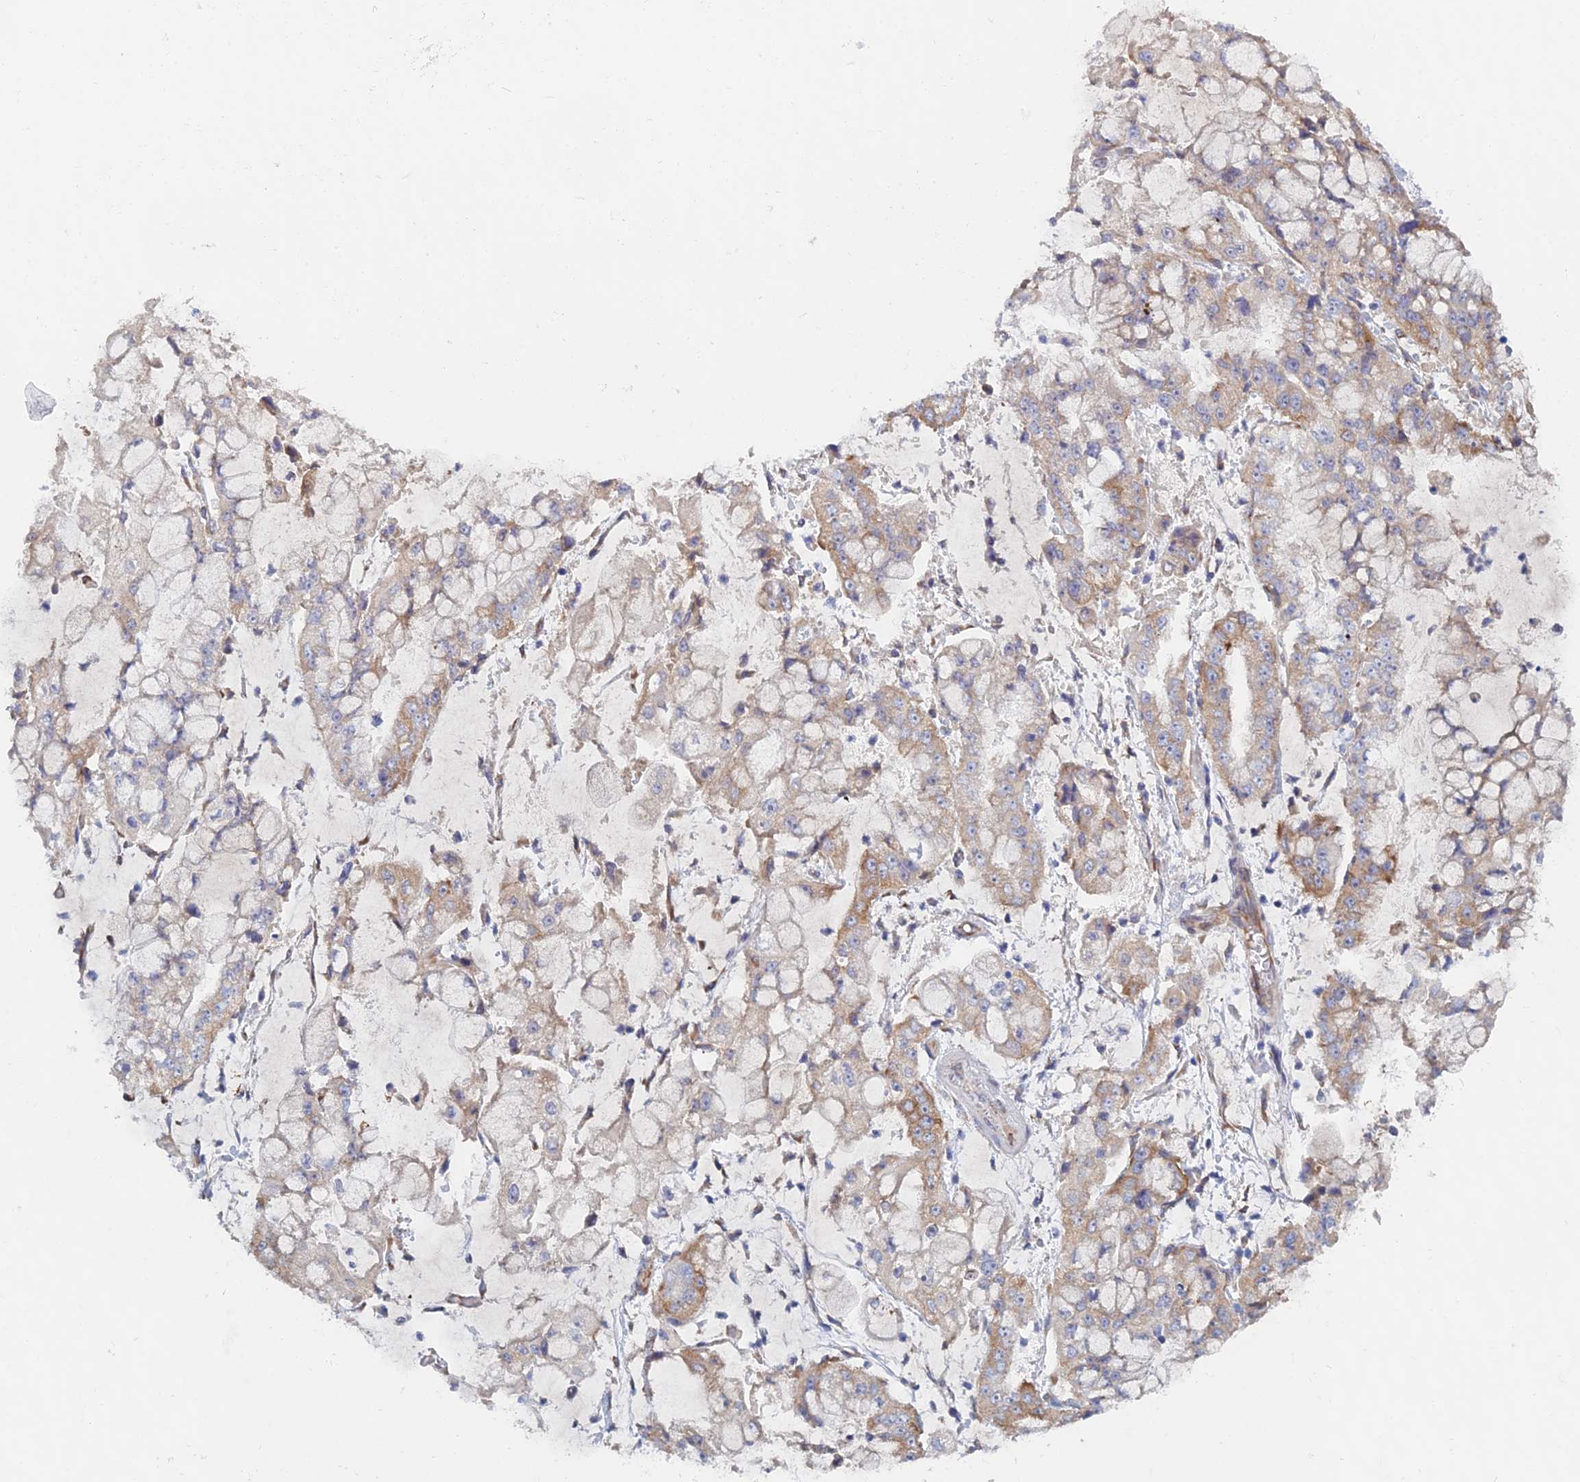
{"staining": {"intensity": "moderate", "quantity": "25%-75%", "location": "cytoplasmic/membranous"}, "tissue": "stomach cancer", "cell_type": "Tumor cells", "image_type": "cancer", "snomed": [{"axis": "morphology", "description": "Adenocarcinoma, NOS"}, {"axis": "topography", "description": "Stomach"}], "caption": "IHC photomicrograph of human adenocarcinoma (stomach) stained for a protein (brown), which demonstrates medium levels of moderate cytoplasmic/membranous expression in approximately 25%-75% of tumor cells.", "gene": "ELOF1", "patient": {"sex": "male", "age": 76}}